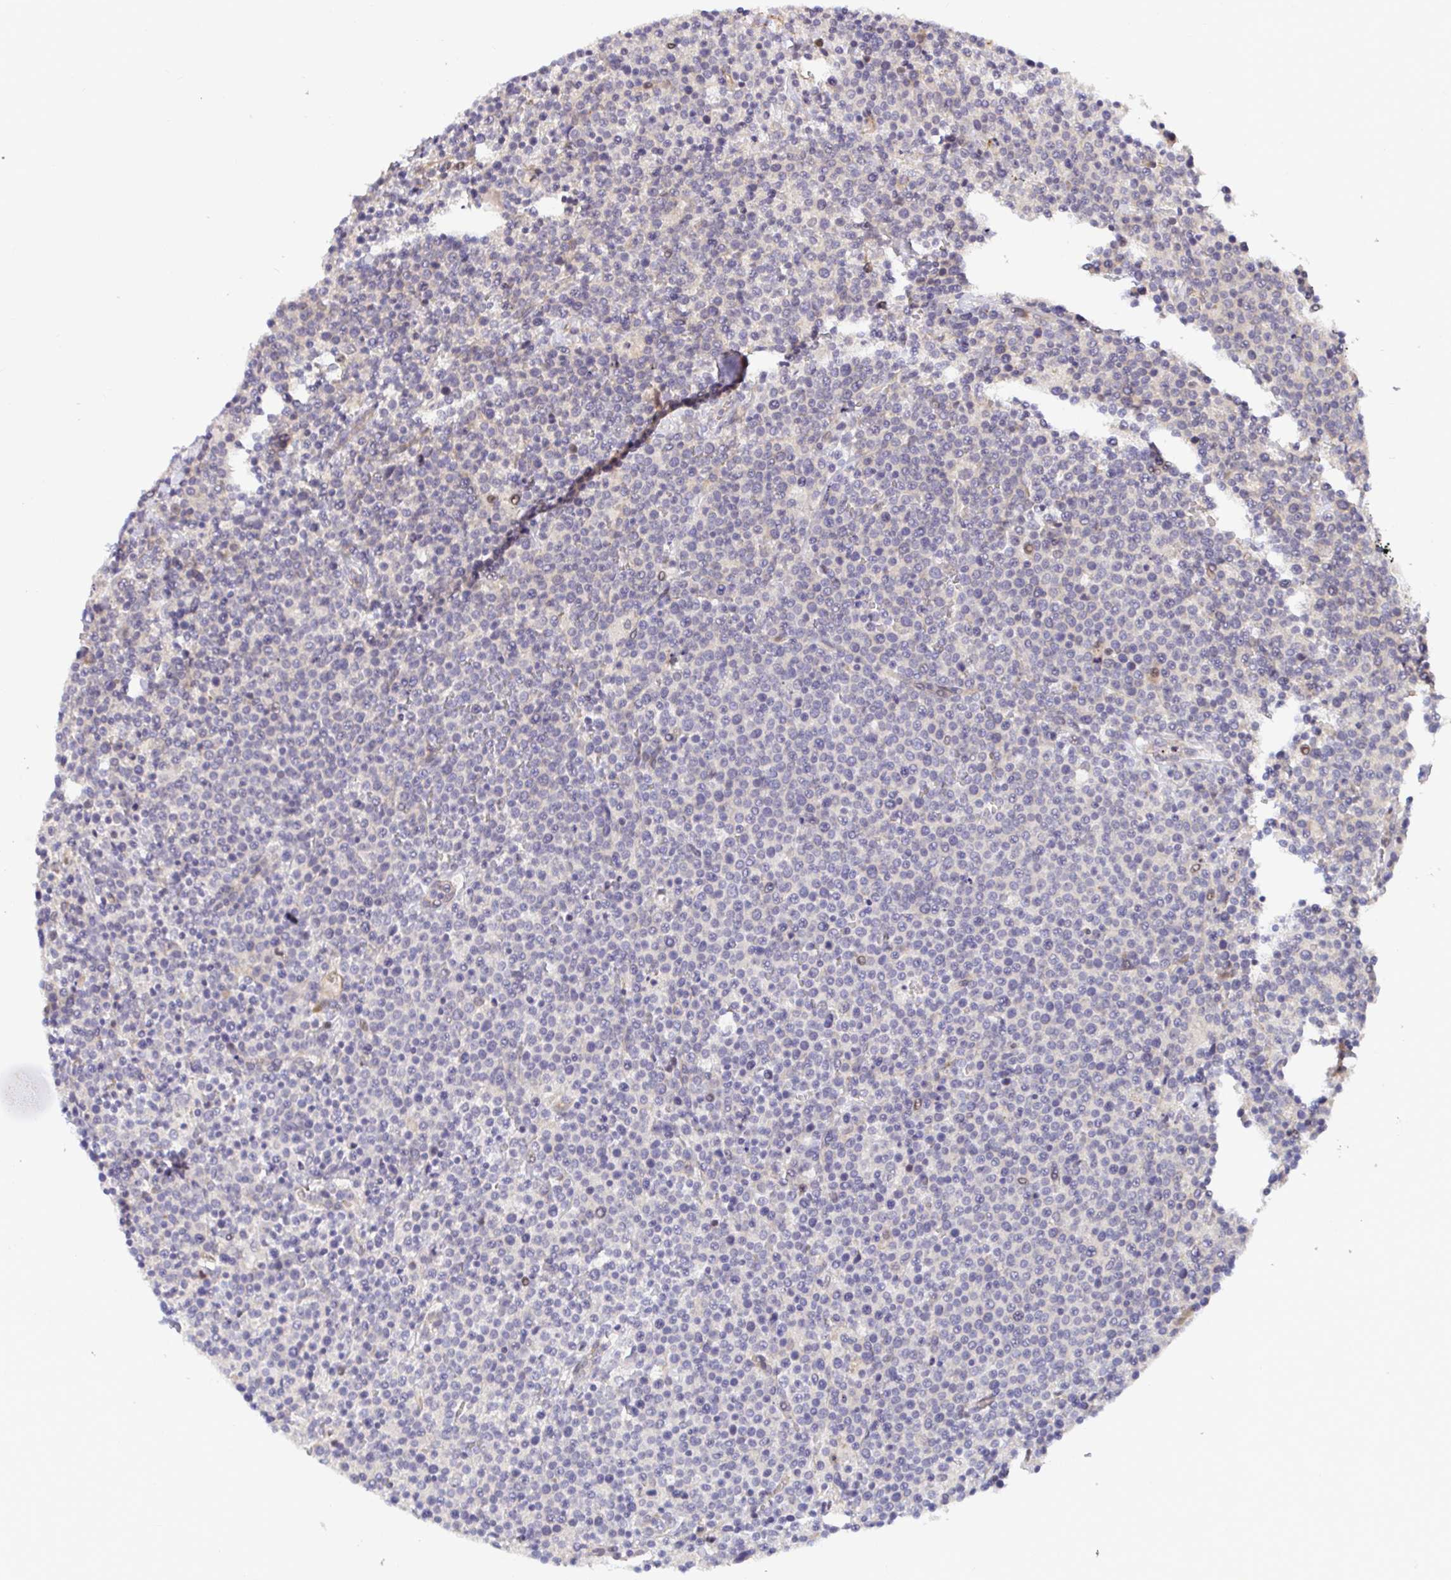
{"staining": {"intensity": "negative", "quantity": "none", "location": "none"}, "tissue": "lymphoma", "cell_type": "Tumor cells", "image_type": "cancer", "snomed": [{"axis": "morphology", "description": "Malignant lymphoma, non-Hodgkin's type, High grade"}, {"axis": "topography", "description": "Lymph node"}], "caption": "A micrograph of lymphoma stained for a protein demonstrates no brown staining in tumor cells.", "gene": "TRIM55", "patient": {"sex": "male", "age": 61}}